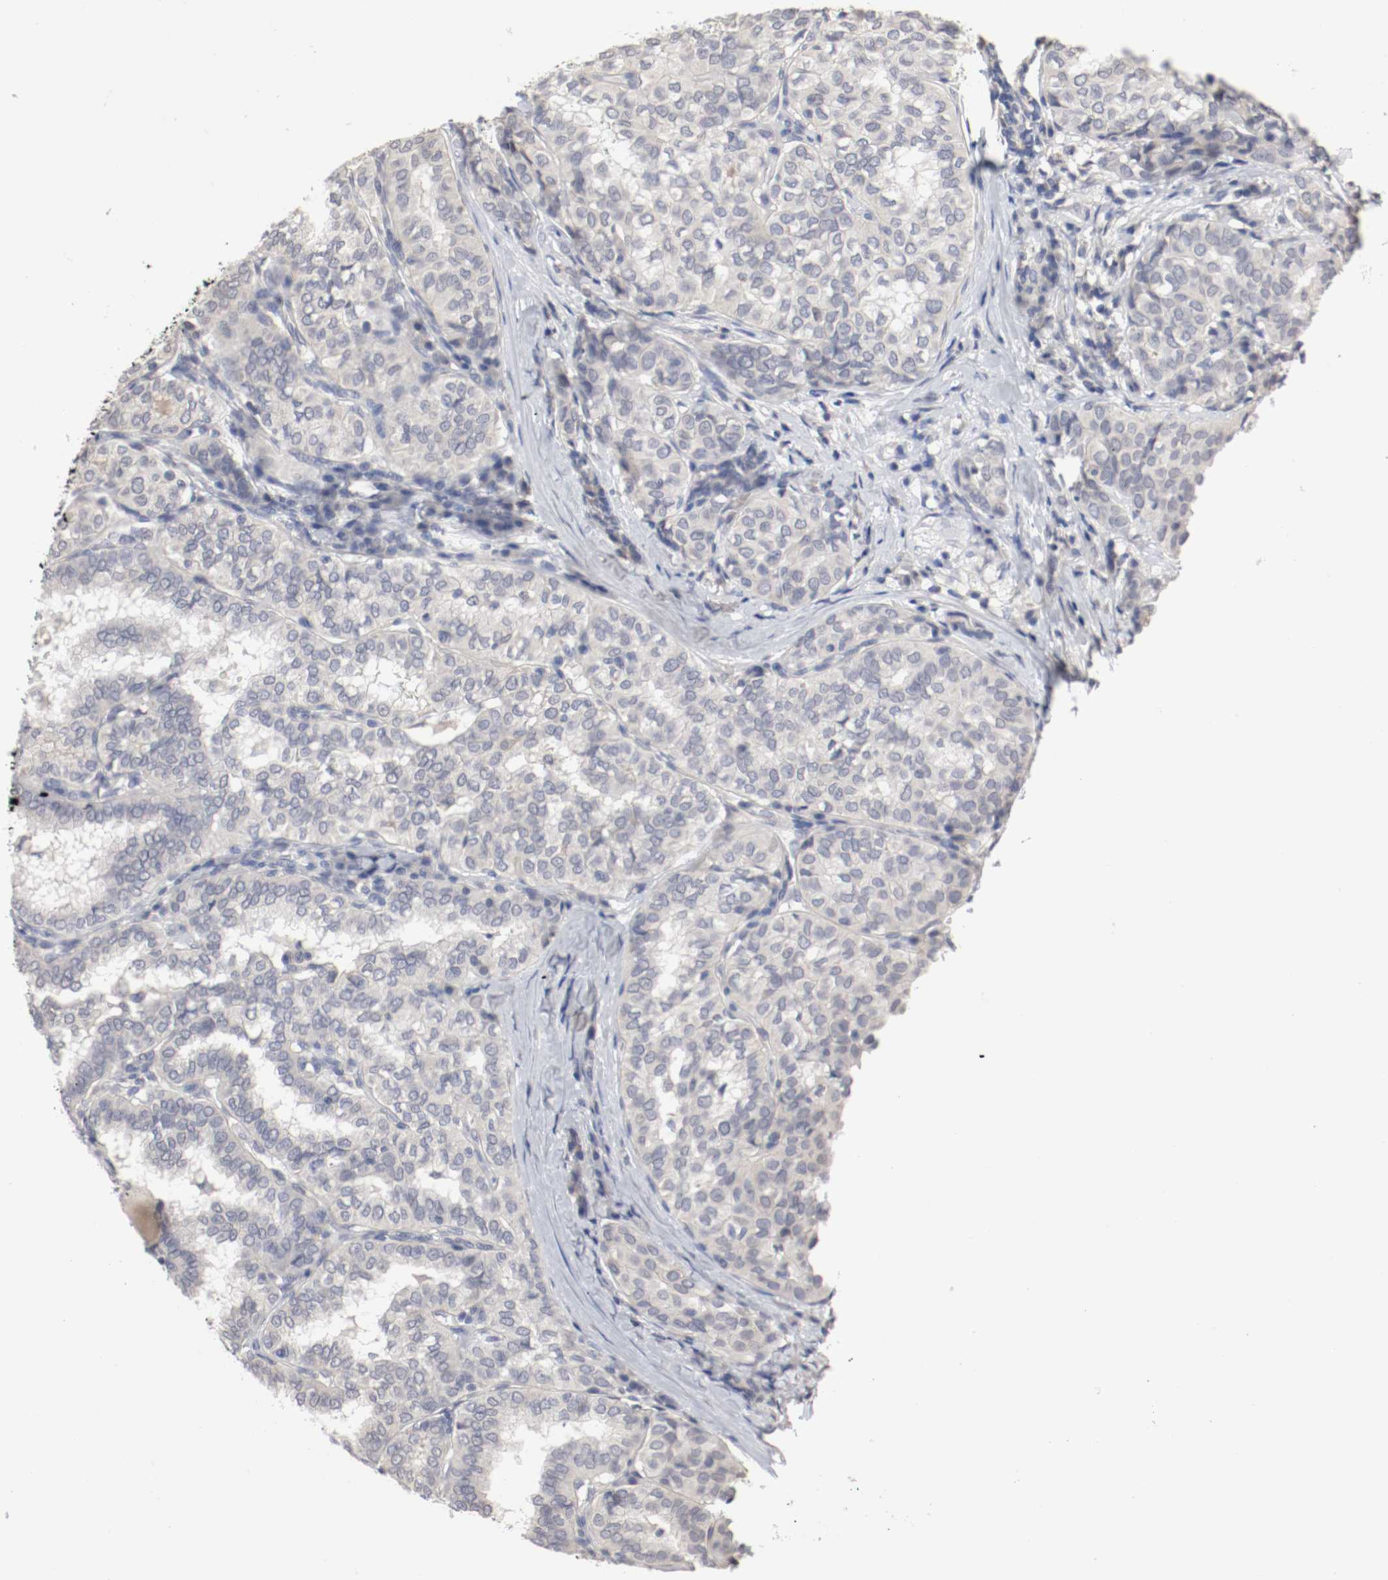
{"staining": {"intensity": "negative", "quantity": "none", "location": "none"}, "tissue": "thyroid cancer", "cell_type": "Tumor cells", "image_type": "cancer", "snomed": [{"axis": "morphology", "description": "Papillary adenocarcinoma, NOS"}, {"axis": "topography", "description": "Thyroid gland"}], "caption": "Immunohistochemistry (IHC) of human papillary adenocarcinoma (thyroid) displays no expression in tumor cells.", "gene": "CEBPE", "patient": {"sex": "female", "age": 30}}